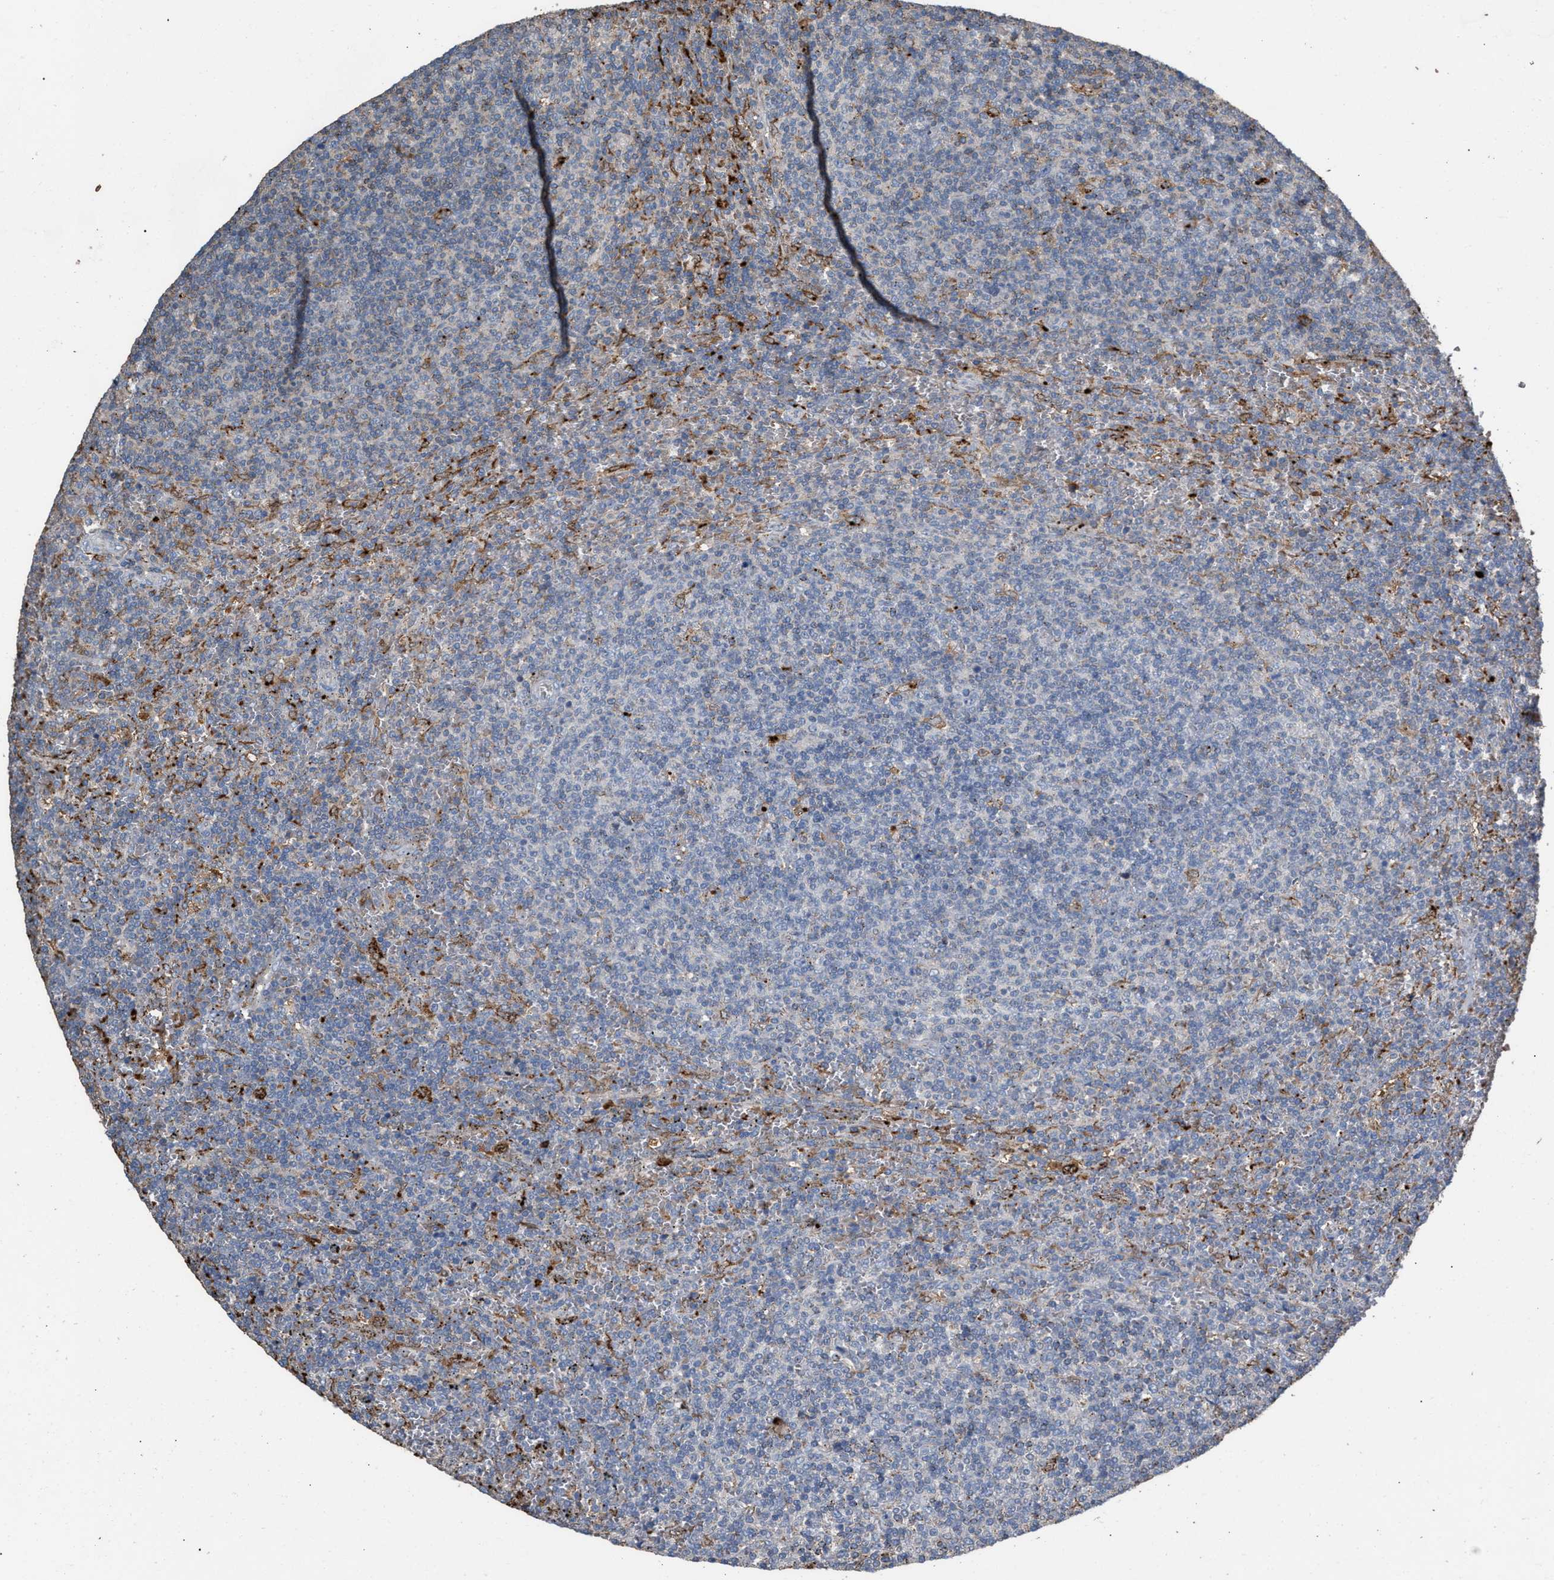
{"staining": {"intensity": "weak", "quantity": "<25%", "location": "cytoplasmic/membranous"}, "tissue": "lymphoma", "cell_type": "Tumor cells", "image_type": "cancer", "snomed": [{"axis": "morphology", "description": "Malignant lymphoma, non-Hodgkin's type, Low grade"}, {"axis": "topography", "description": "Spleen"}], "caption": "Protein analysis of lymphoma demonstrates no significant staining in tumor cells. The staining was performed using DAB to visualize the protein expression in brown, while the nuclei were stained in blue with hematoxylin (Magnification: 20x).", "gene": "ELMO3", "patient": {"sex": "female", "age": 19}}